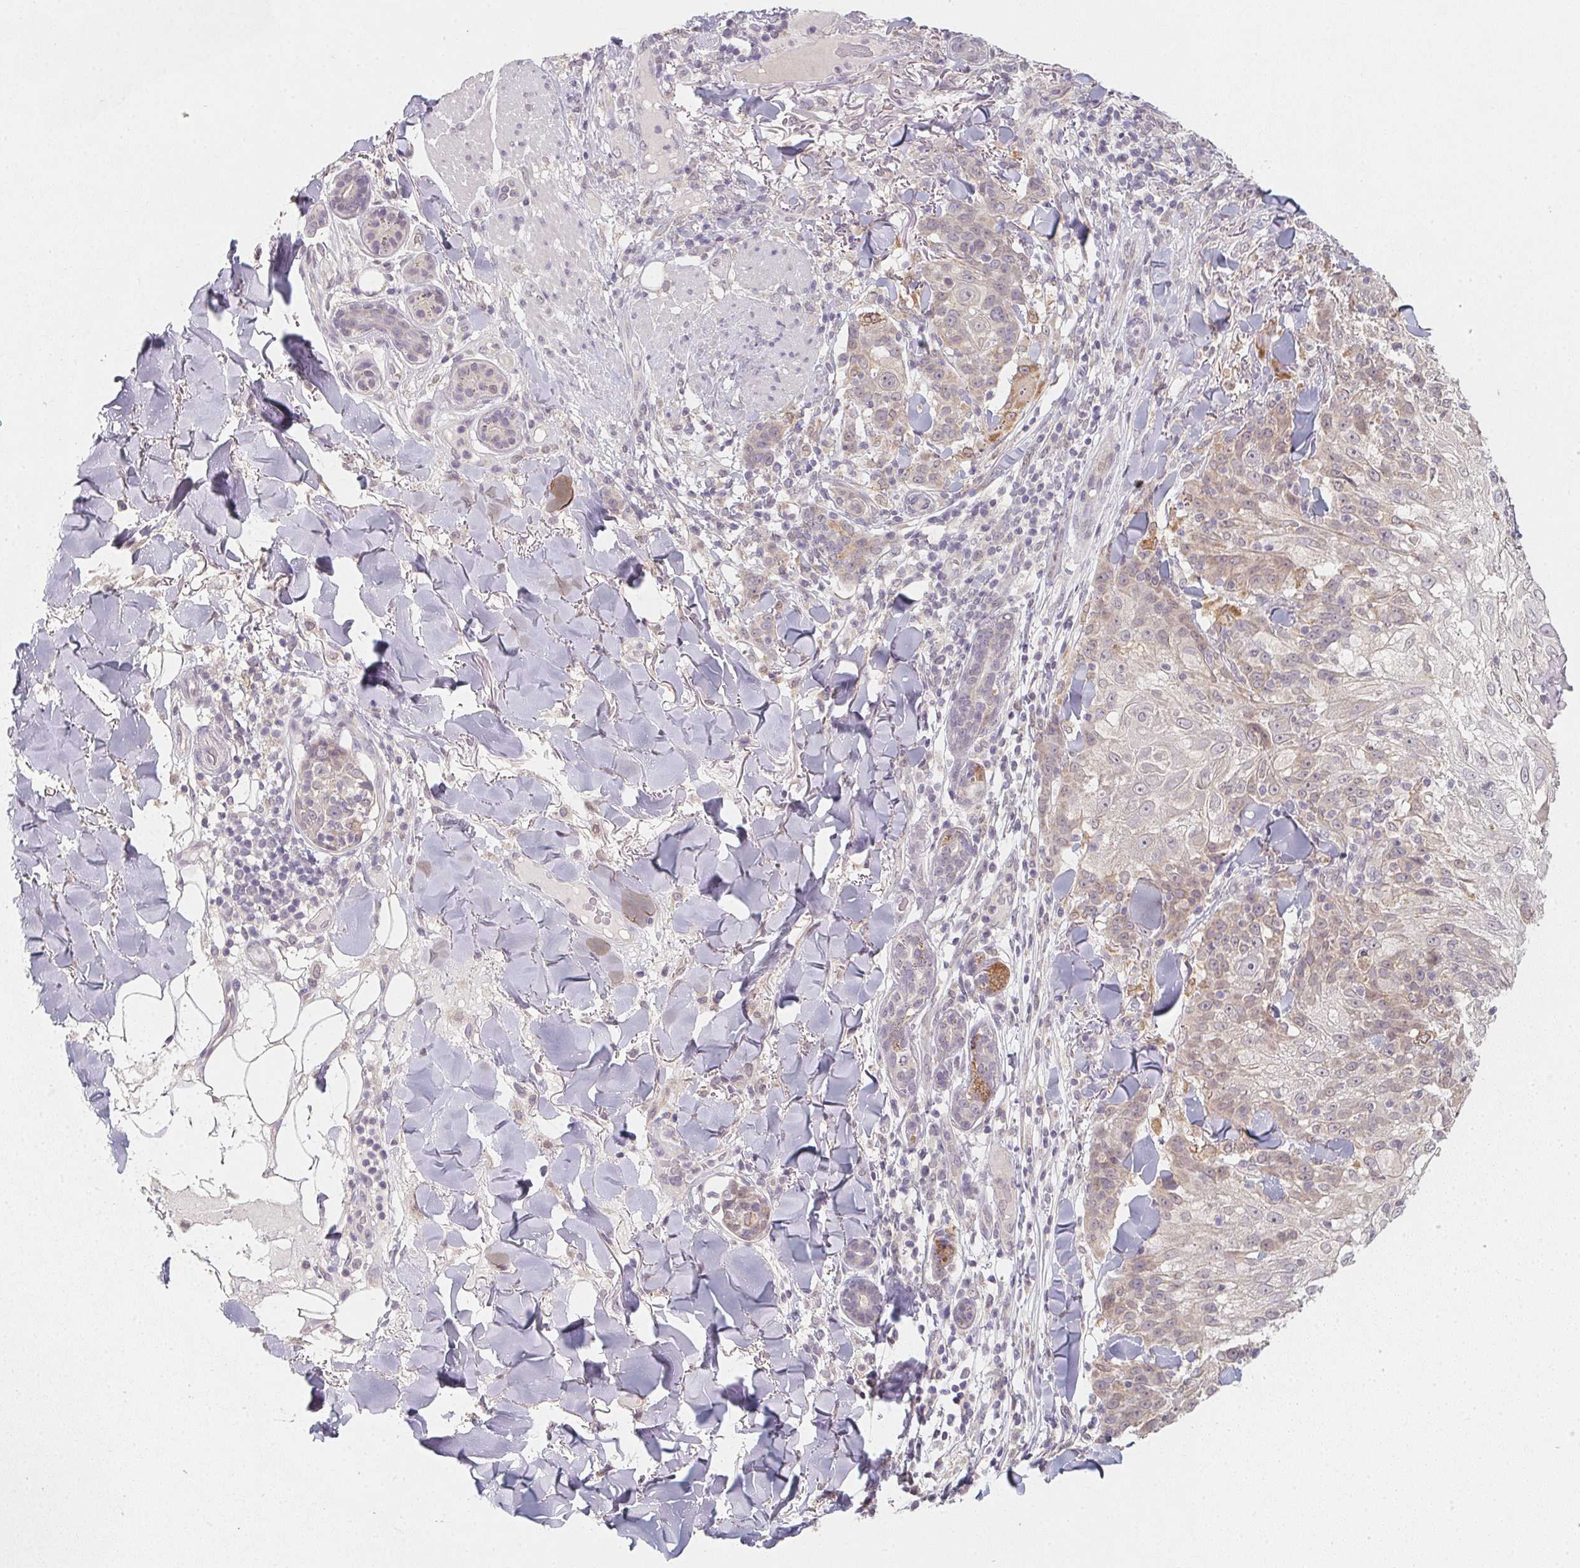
{"staining": {"intensity": "negative", "quantity": "none", "location": "none"}, "tissue": "skin cancer", "cell_type": "Tumor cells", "image_type": "cancer", "snomed": [{"axis": "morphology", "description": "Normal tissue, NOS"}, {"axis": "morphology", "description": "Squamous cell carcinoma, NOS"}, {"axis": "topography", "description": "Skin"}], "caption": "Immunohistochemistry (IHC) histopathology image of neoplastic tissue: human skin cancer stained with DAB (3,3'-diaminobenzidine) displays no significant protein staining in tumor cells. The staining was performed using DAB (3,3'-diaminobenzidine) to visualize the protein expression in brown, while the nuclei were stained in blue with hematoxylin (Magnification: 20x).", "gene": "SOAT1", "patient": {"sex": "female", "age": 83}}